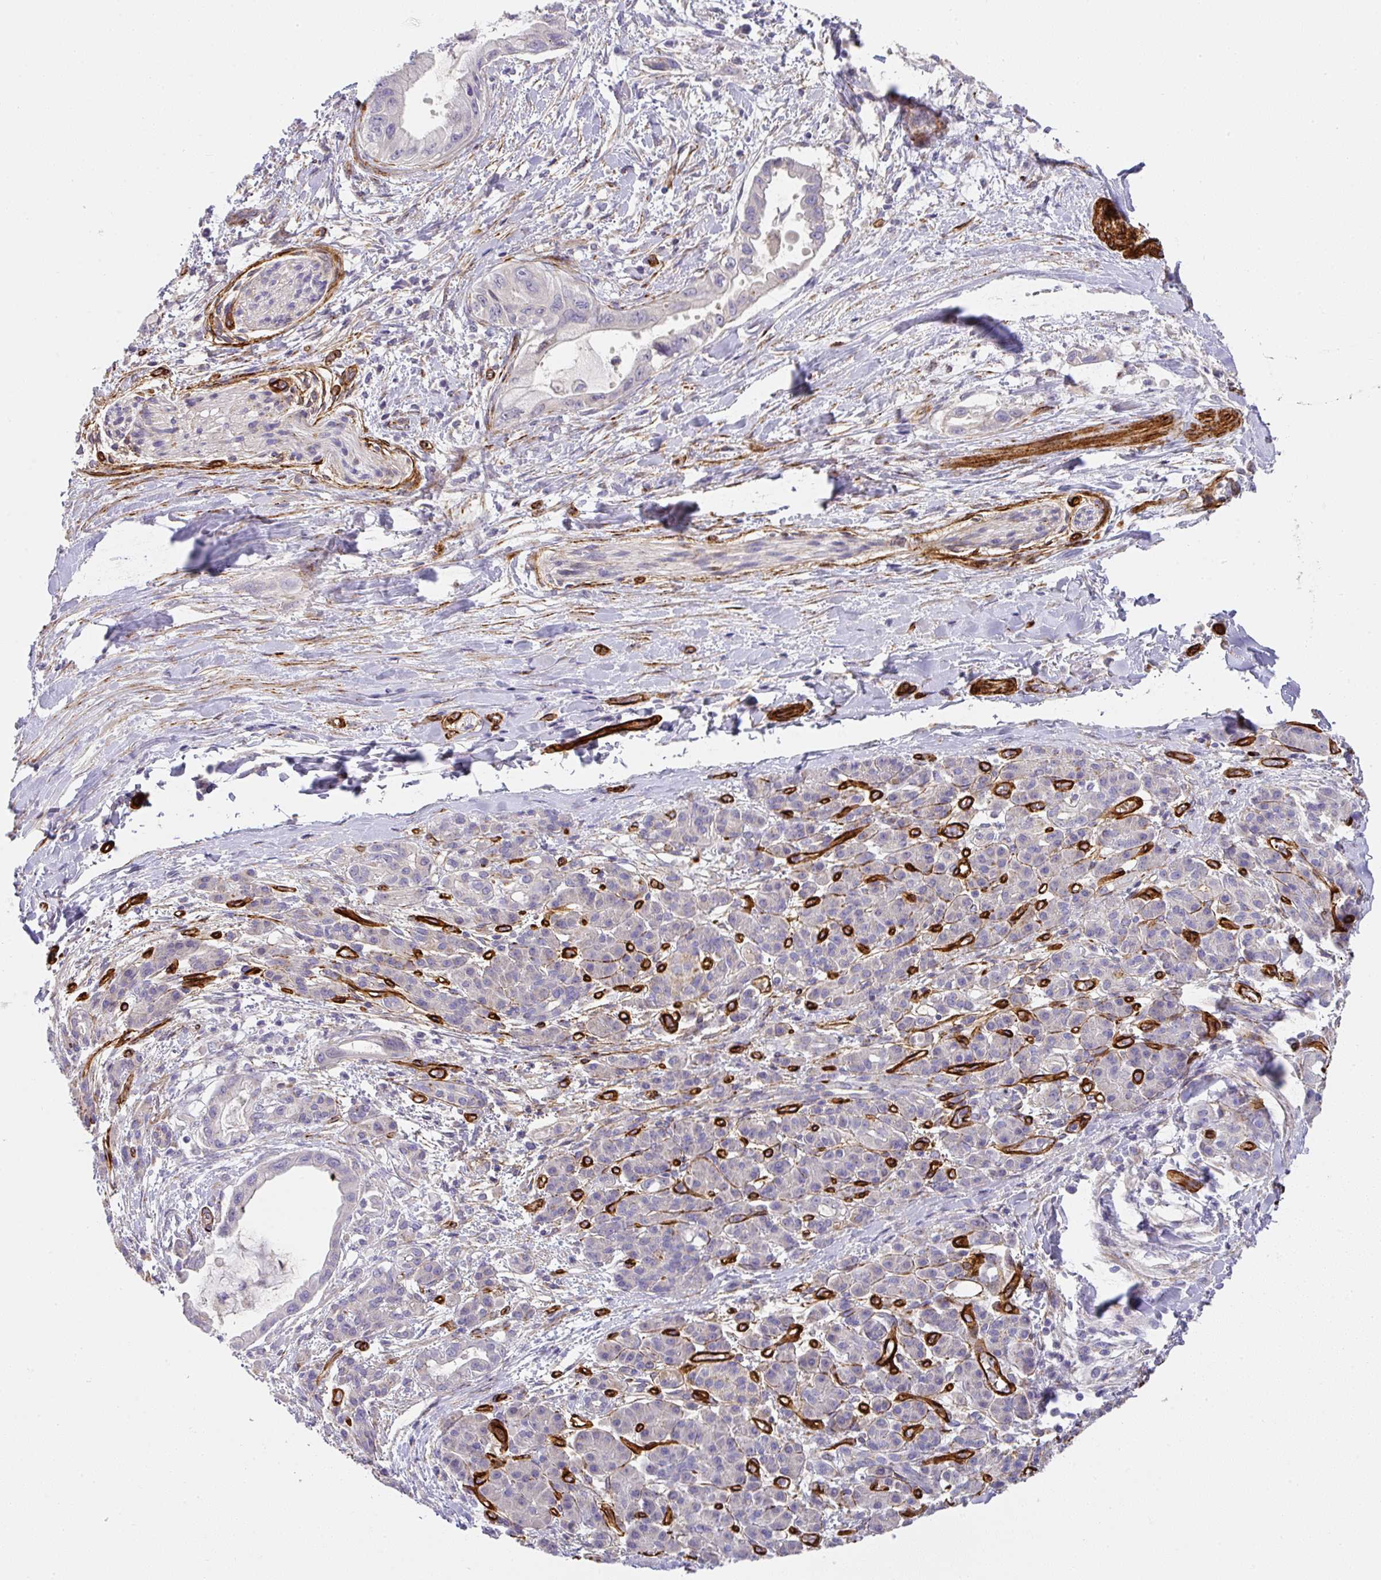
{"staining": {"intensity": "negative", "quantity": "none", "location": "none"}, "tissue": "pancreatic cancer", "cell_type": "Tumor cells", "image_type": "cancer", "snomed": [{"axis": "morphology", "description": "Adenocarcinoma, NOS"}, {"axis": "topography", "description": "Pancreas"}], "caption": "The micrograph exhibits no significant expression in tumor cells of pancreatic cancer (adenocarcinoma).", "gene": "SLC25A17", "patient": {"sex": "male", "age": 48}}